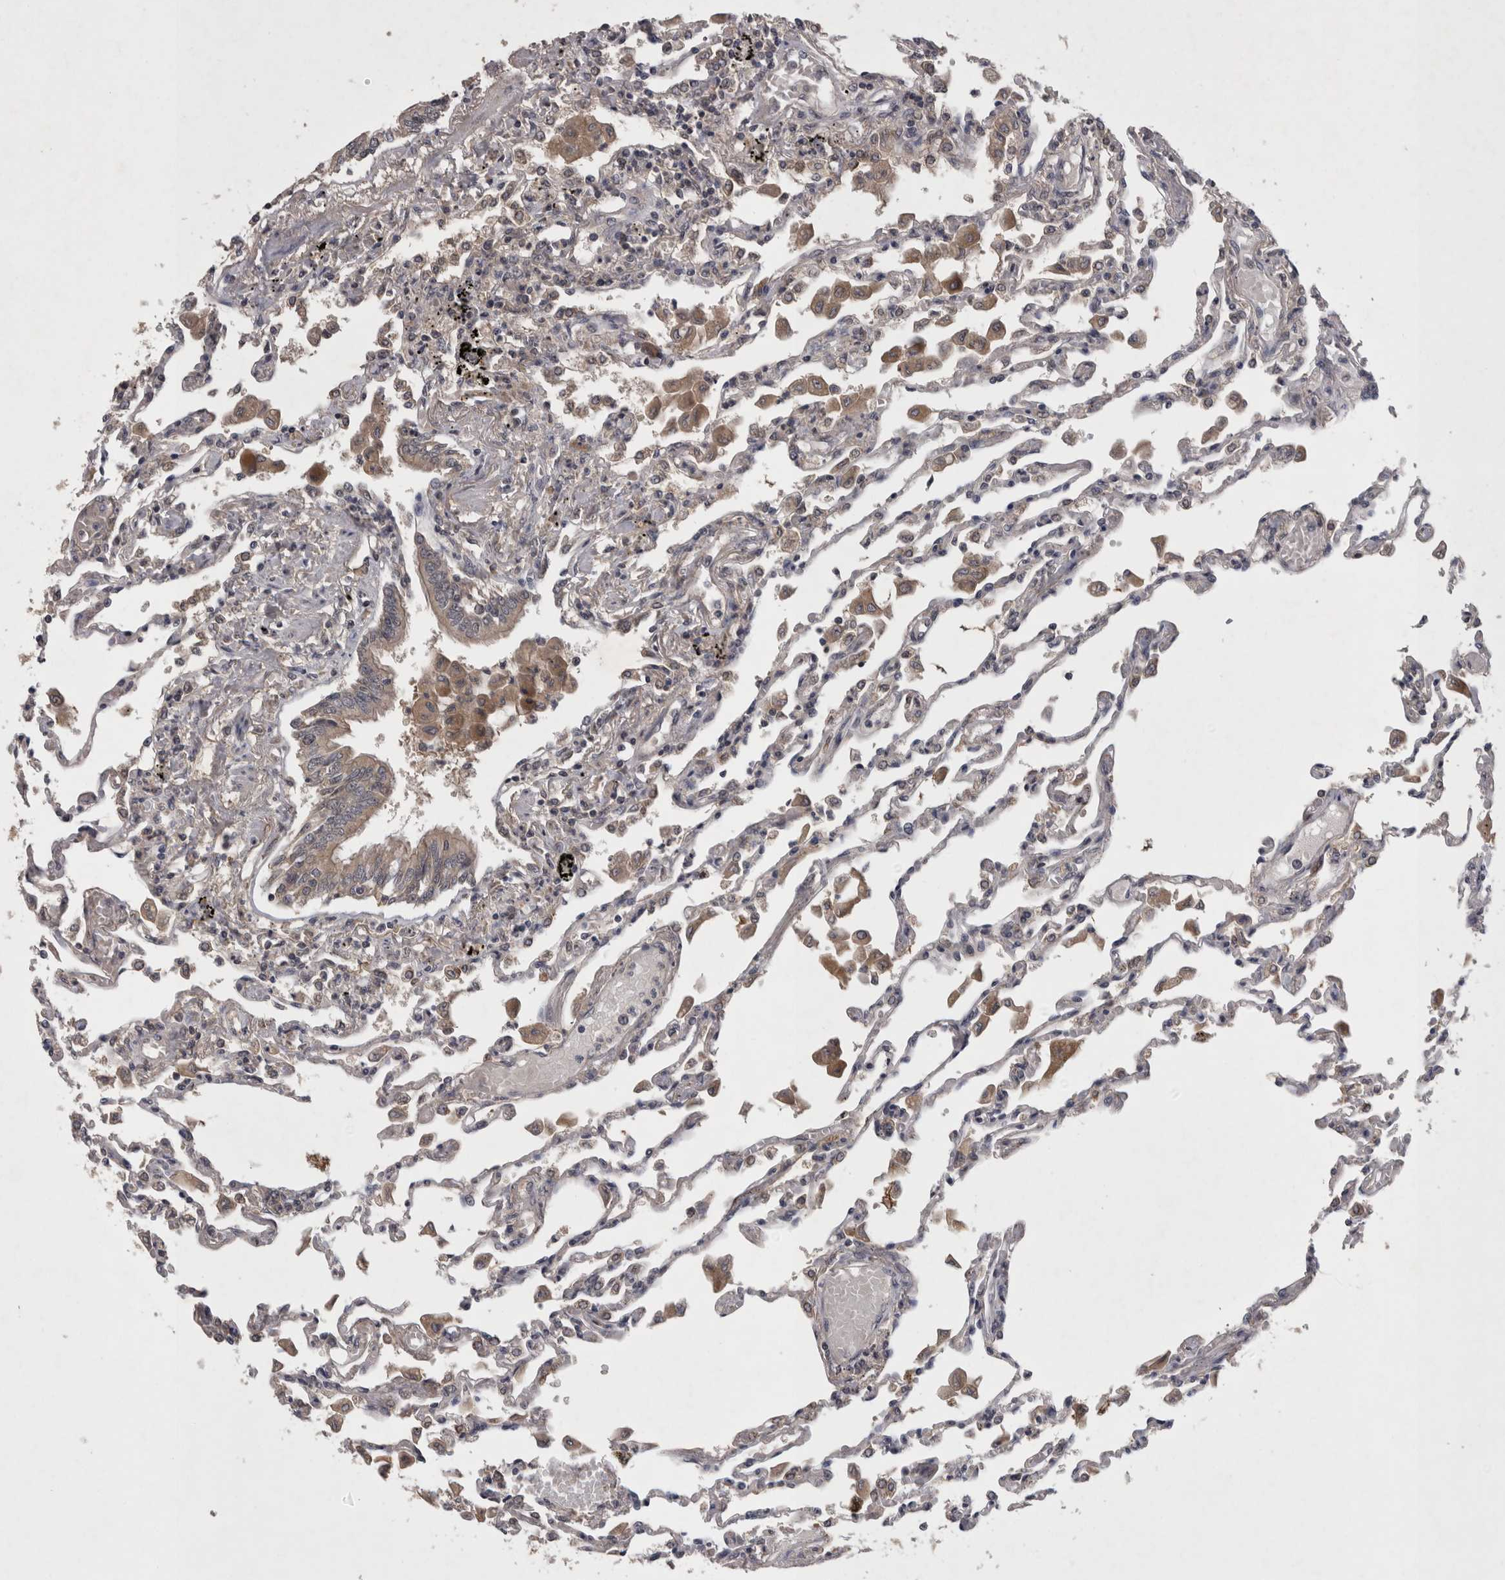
{"staining": {"intensity": "weak", "quantity": "25%-75%", "location": "cytoplasmic/membranous"}, "tissue": "lung", "cell_type": "Alveolar cells", "image_type": "normal", "snomed": [{"axis": "morphology", "description": "Normal tissue, NOS"}, {"axis": "topography", "description": "Bronchus"}, {"axis": "topography", "description": "Lung"}], "caption": "An IHC image of benign tissue is shown. Protein staining in brown labels weak cytoplasmic/membranous positivity in lung within alveolar cells.", "gene": "ZNF114", "patient": {"sex": "female", "age": 49}}